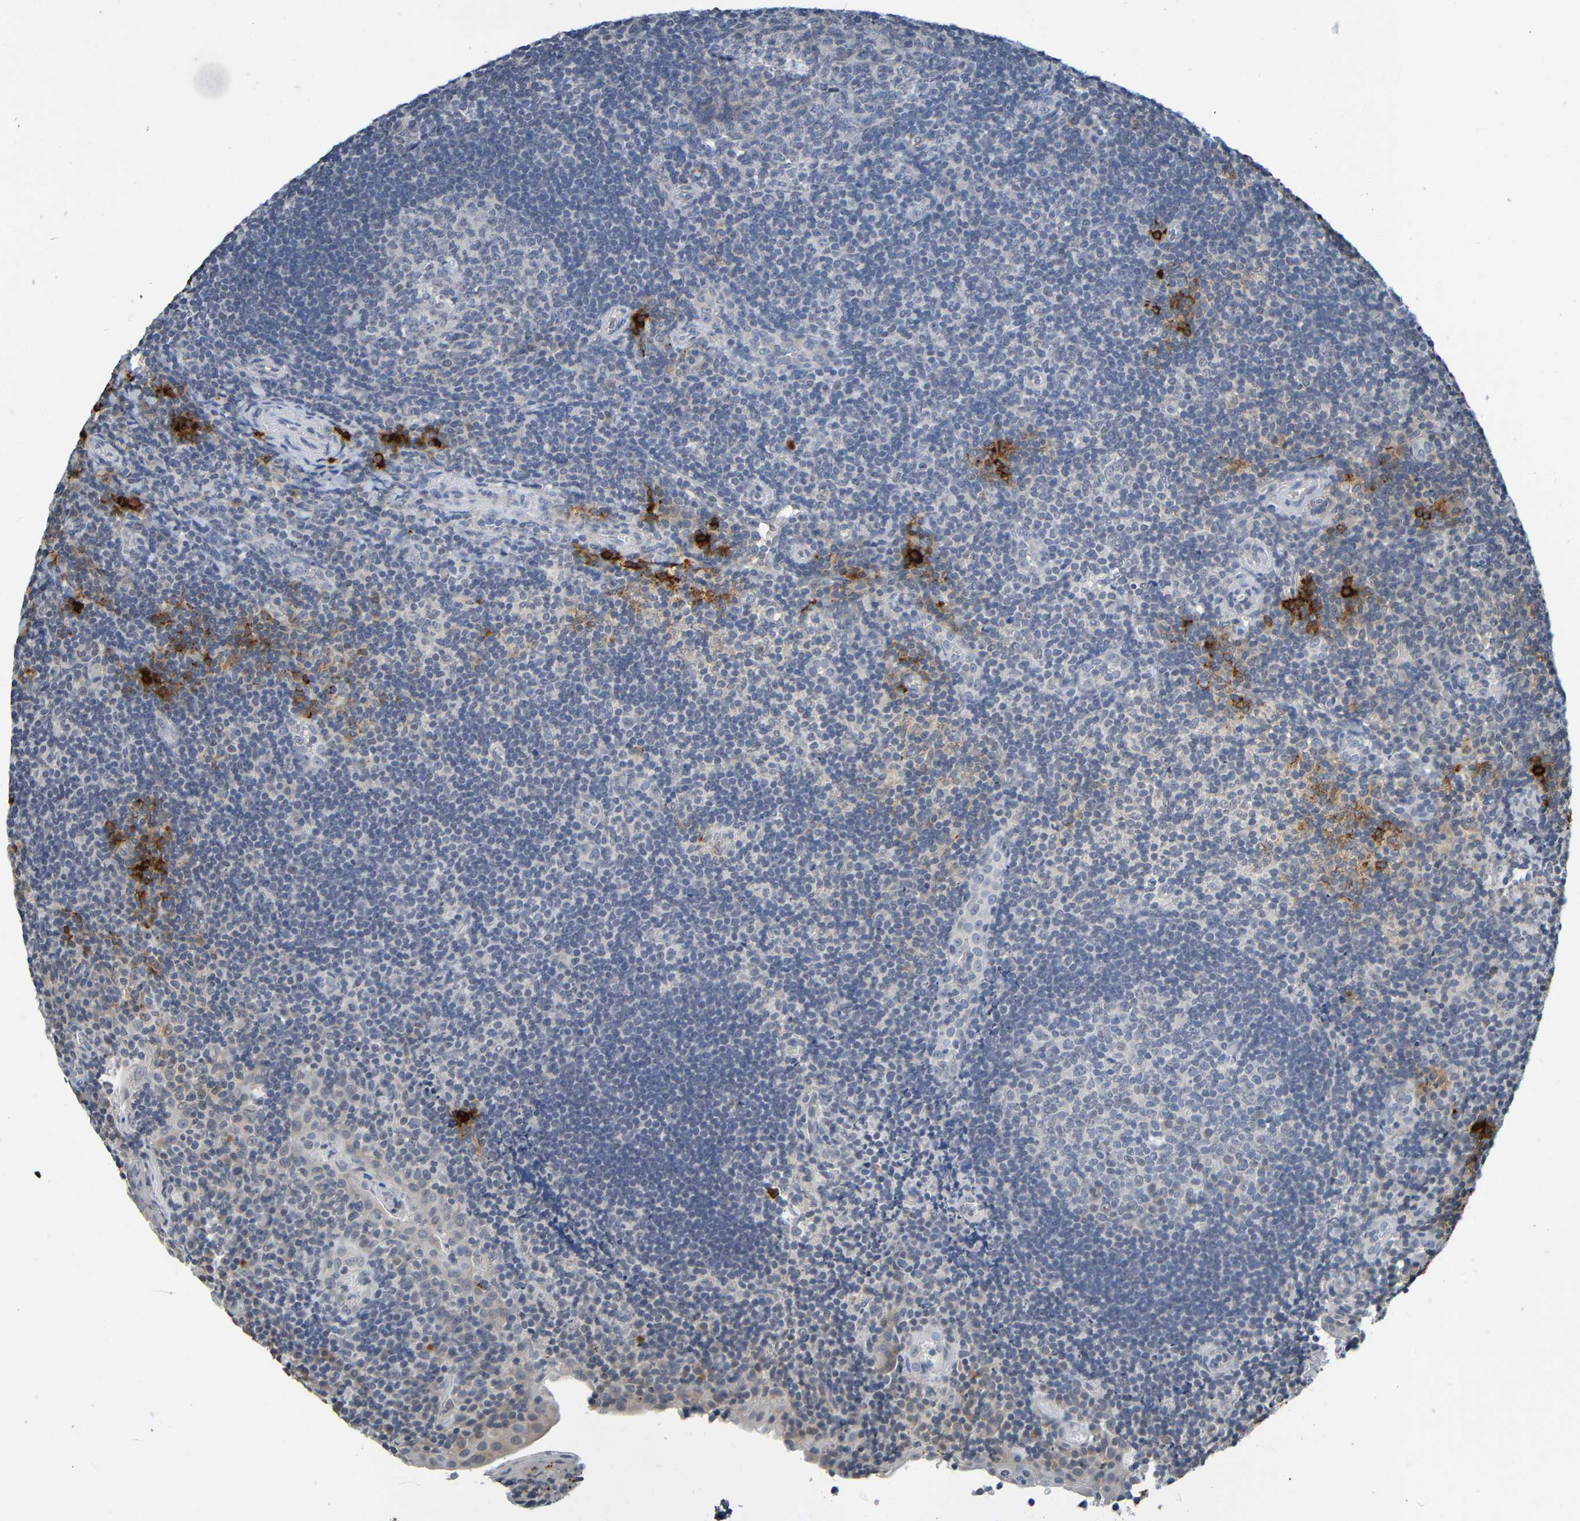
{"staining": {"intensity": "negative", "quantity": "none", "location": "none"}, "tissue": "tonsil", "cell_type": "Germinal center cells", "image_type": "normal", "snomed": [{"axis": "morphology", "description": "Normal tissue, NOS"}, {"axis": "topography", "description": "Tonsil"}], "caption": "This is an IHC micrograph of normal human tonsil. There is no expression in germinal center cells.", "gene": "C3AR1", "patient": {"sex": "male", "age": 37}}